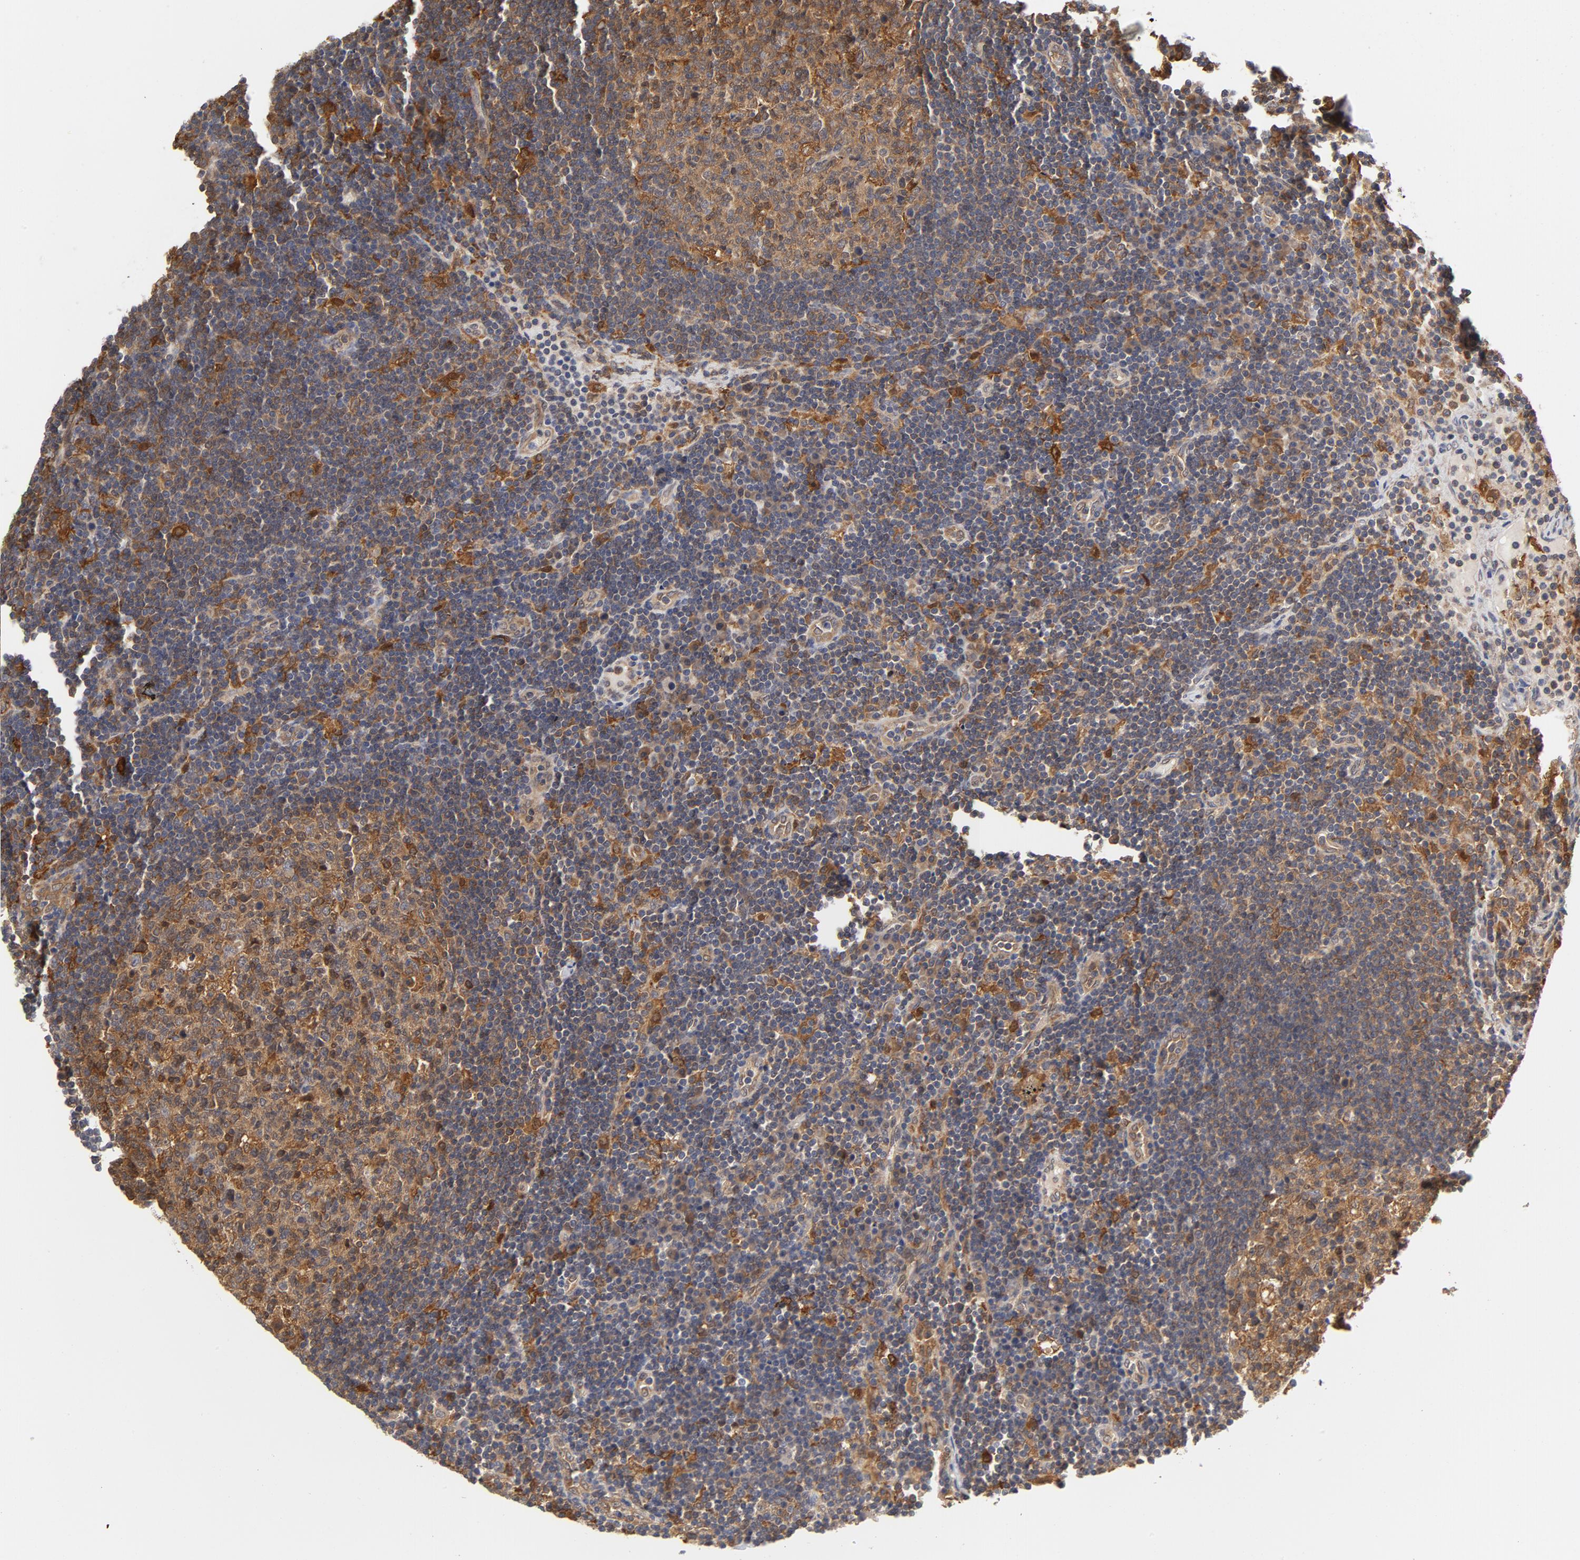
{"staining": {"intensity": "moderate", "quantity": "25%-75%", "location": "cytoplasmic/membranous"}, "tissue": "lymph node", "cell_type": "Germinal center cells", "image_type": "normal", "snomed": [{"axis": "morphology", "description": "Normal tissue, NOS"}, {"axis": "morphology", "description": "Squamous cell carcinoma, metastatic, NOS"}, {"axis": "topography", "description": "Lymph node"}], "caption": "Immunohistochemistry of normal lymph node displays medium levels of moderate cytoplasmic/membranous positivity in about 25%-75% of germinal center cells. The staining is performed using DAB (3,3'-diaminobenzidine) brown chromogen to label protein expression. The nuclei are counter-stained blue using hematoxylin.", "gene": "ASMTL", "patient": {"sex": "female", "age": 53}}